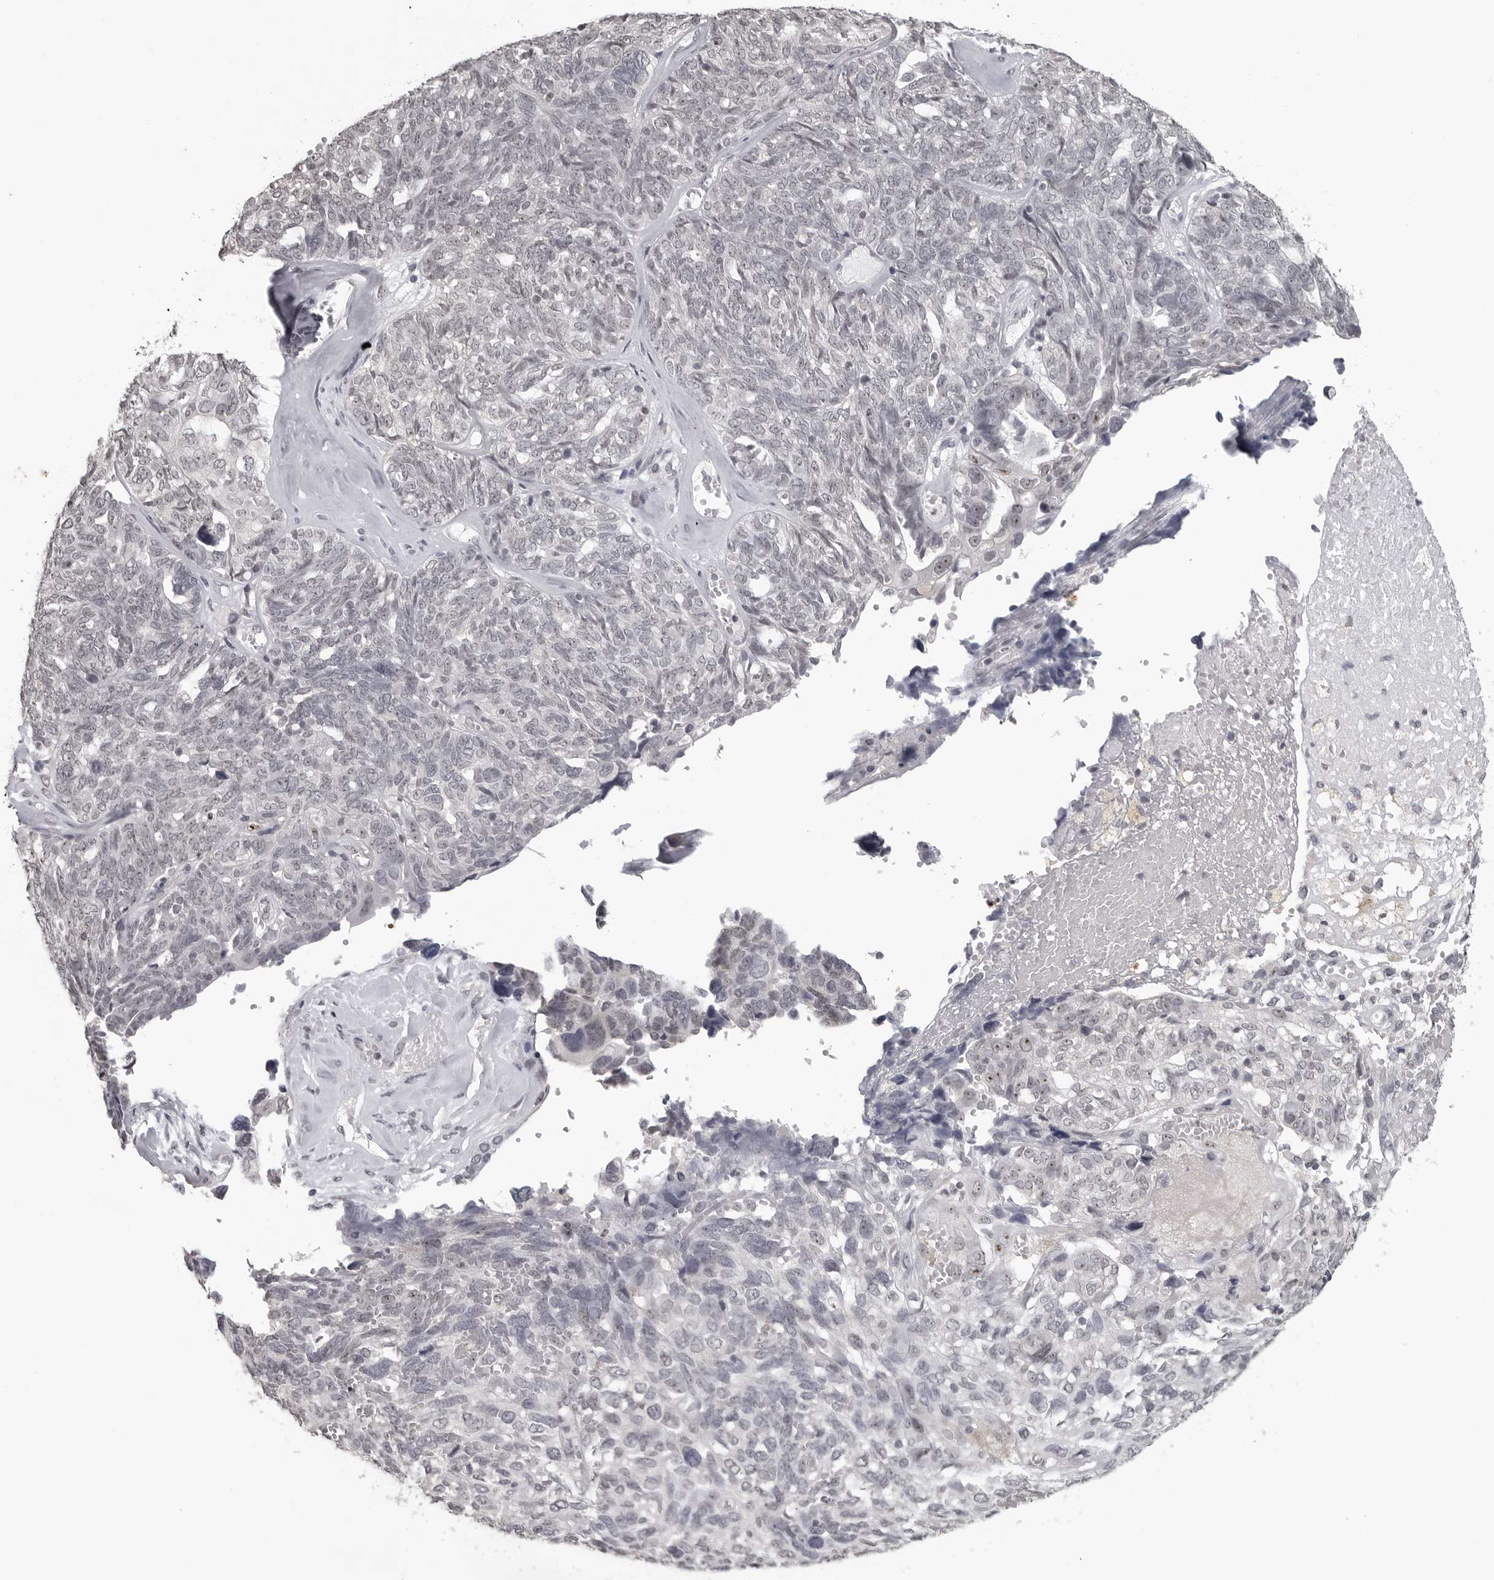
{"staining": {"intensity": "negative", "quantity": "none", "location": "none"}, "tissue": "ovarian cancer", "cell_type": "Tumor cells", "image_type": "cancer", "snomed": [{"axis": "morphology", "description": "Cystadenocarcinoma, serous, NOS"}, {"axis": "topography", "description": "Ovary"}], "caption": "IHC image of ovarian cancer stained for a protein (brown), which displays no staining in tumor cells.", "gene": "DDX54", "patient": {"sex": "female", "age": 79}}